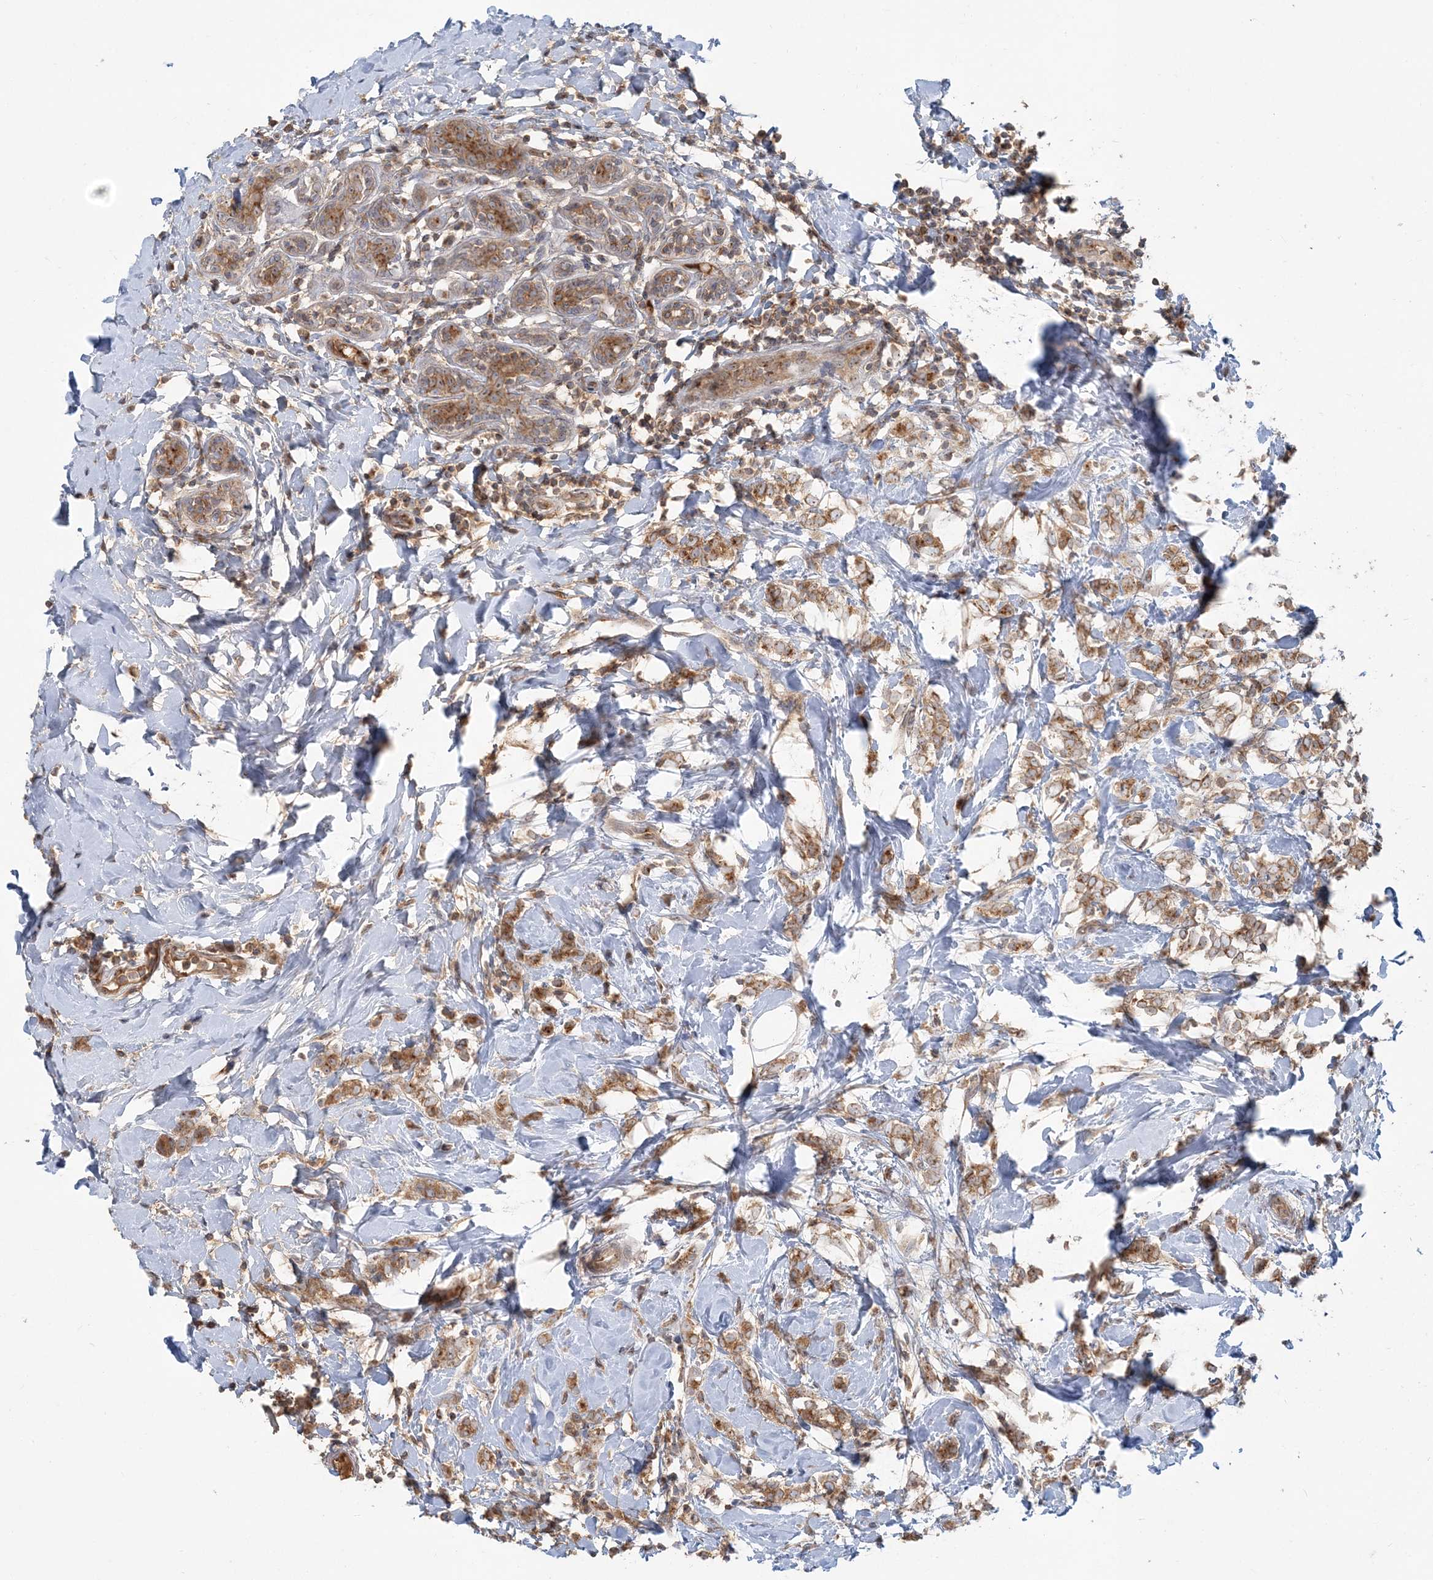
{"staining": {"intensity": "moderate", "quantity": ">75%", "location": "cytoplasmic/membranous"}, "tissue": "breast cancer", "cell_type": "Tumor cells", "image_type": "cancer", "snomed": [{"axis": "morphology", "description": "Normal tissue, NOS"}, {"axis": "morphology", "description": "Lobular carcinoma"}, {"axis": "topography", "description": "Breast"}], "caption": "Immunohistochemistry (DAB) staining of breast lobular carcinoma demonstrates moderate cytoplasmic/membranous protein expression in about >75% of tumor cells.", "gene": "AP1AR", "patient": {"sex": "female", "age": 47}}